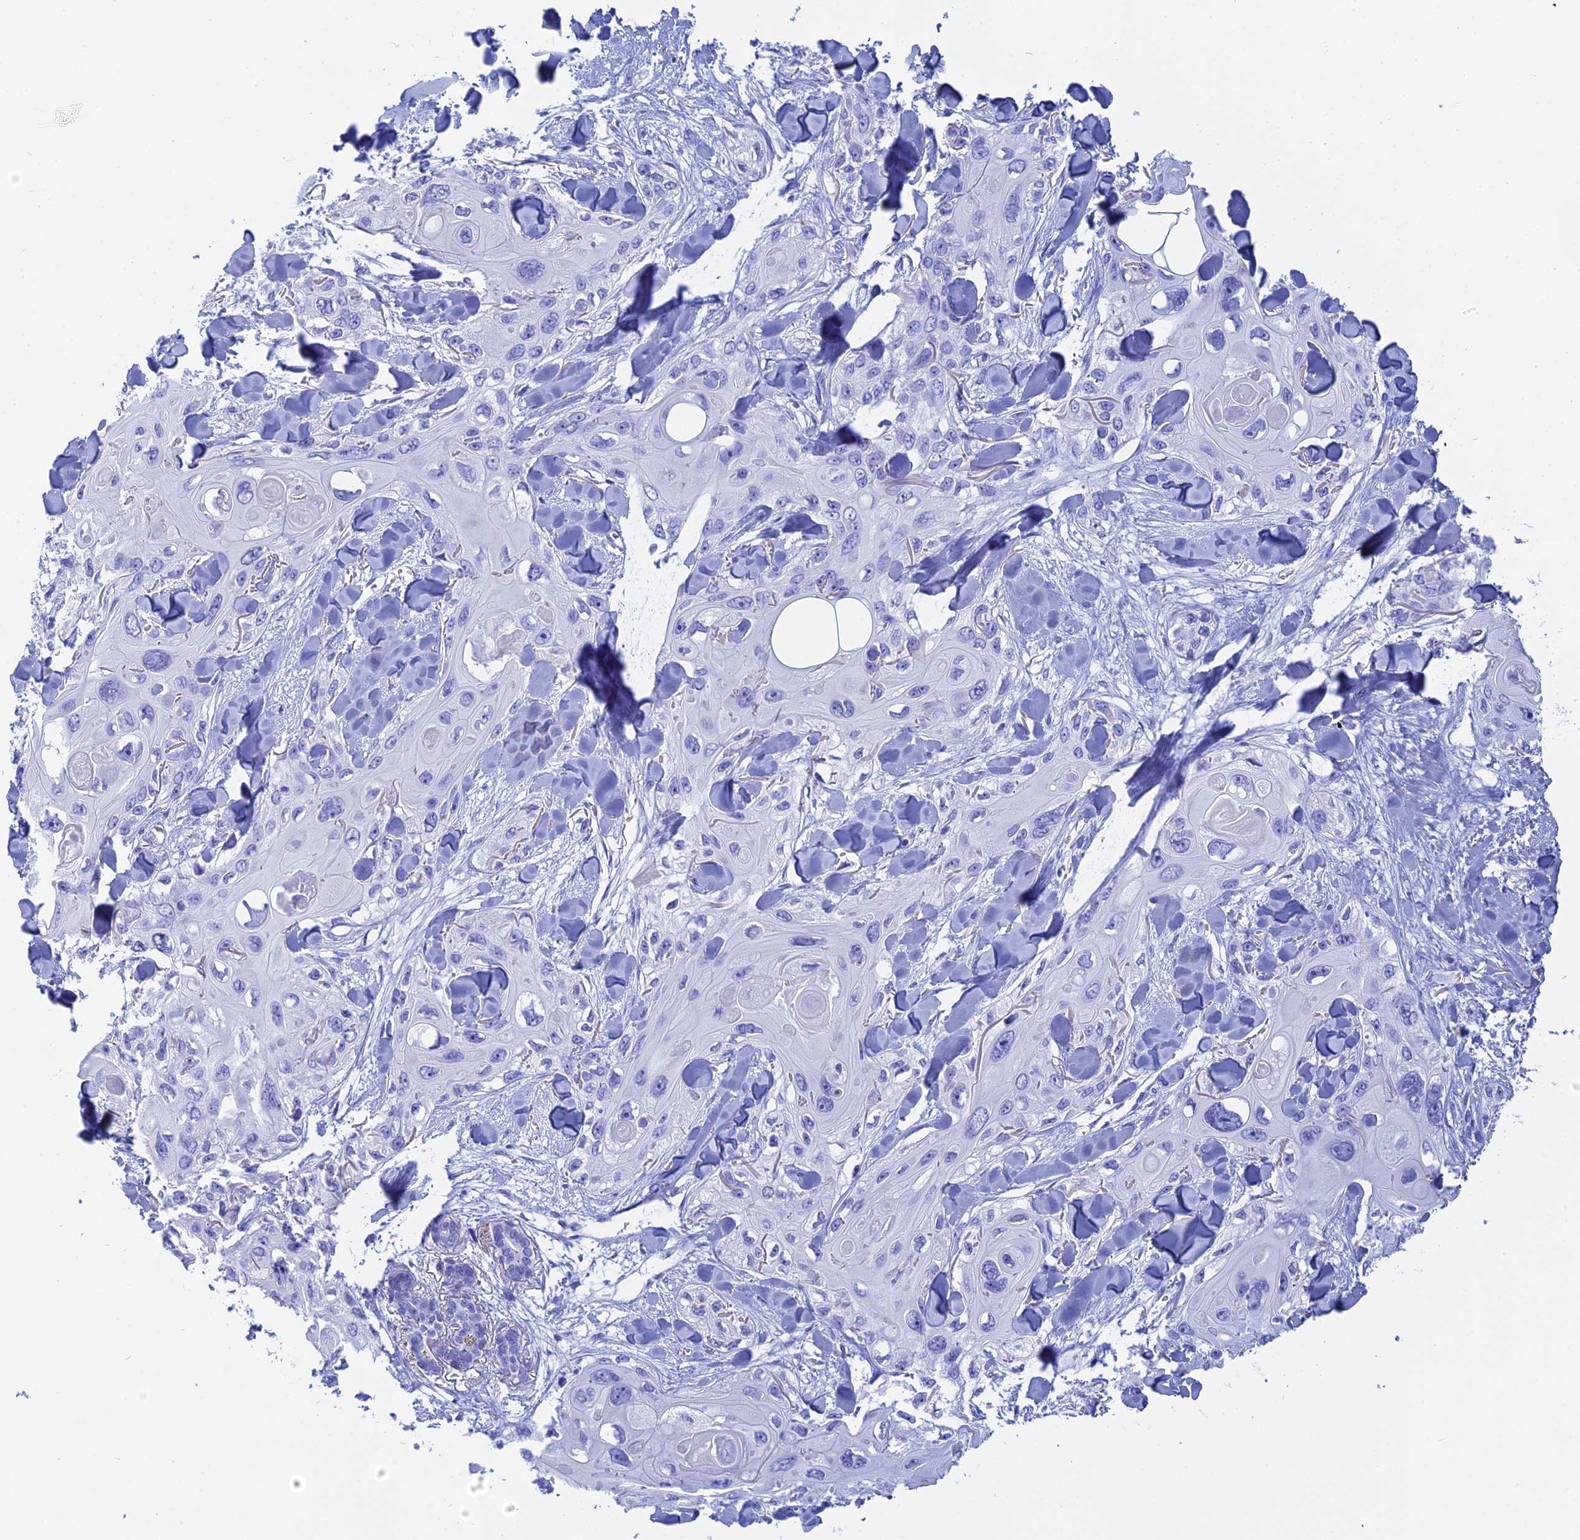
{"staining": {"intensity": "negative", "quantity": "none", "location": "none"}, "tissue": "skin cancer", "cell_type": "Tumor cells", "image_type": "cancer", "snomed": [{"axis": "morphology", "description": "Normal tissue, NOS"}, {"axis": "morphology", "description": "Squamous cell carcinoma, NOS"}, {"axis": "topography", "description": "Skin"}], "caption": "The IHC photomicrograph has no significant staining in tumor cells of skin cancer tissue. The staining is performed using DAB brown chromogen with nuclei counter-stained in using hematoxylin.", "gene": "TEX101", "patient": {"sex": "male", "age": 72}}